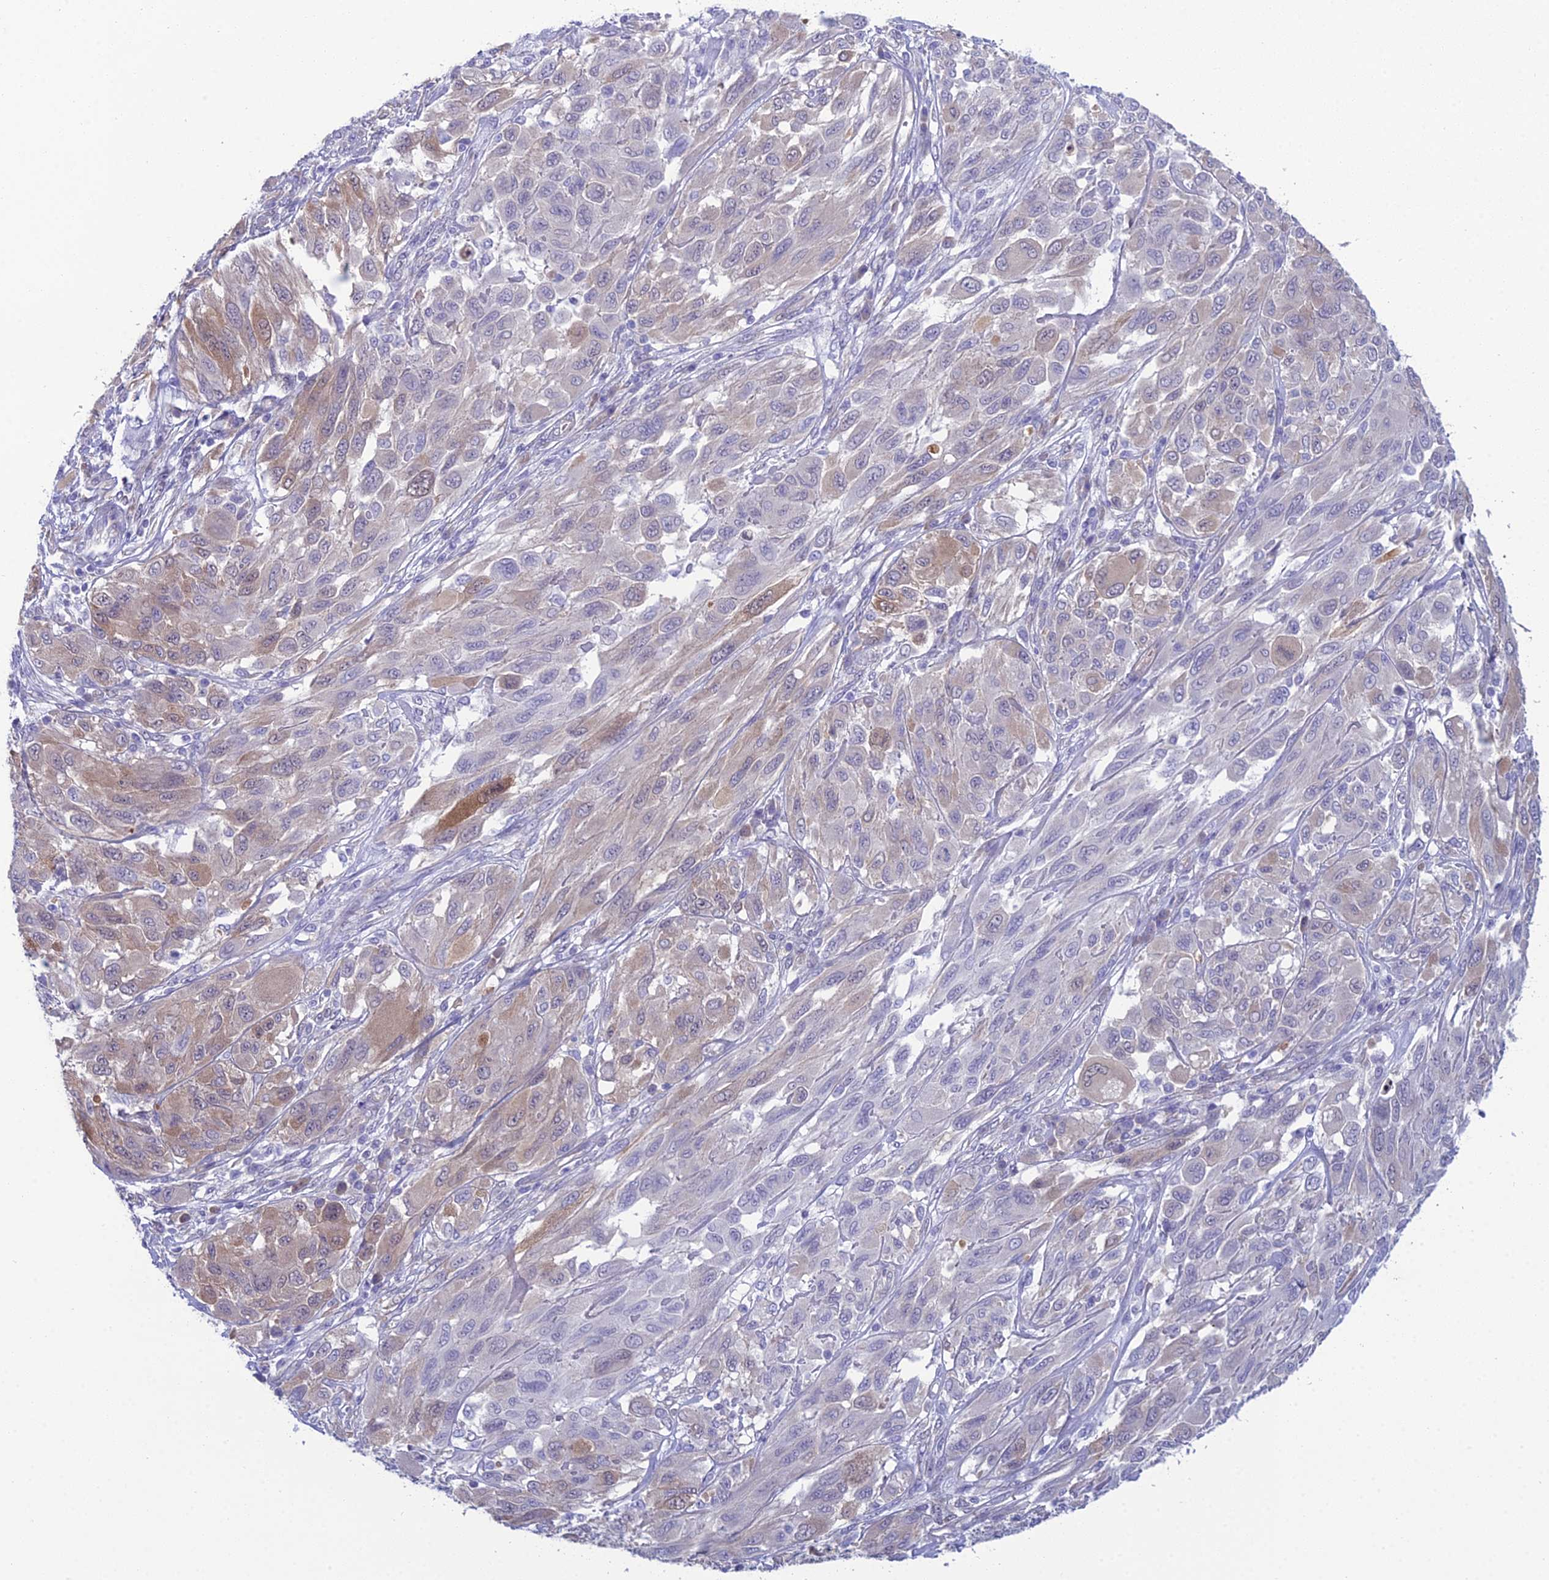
{"staining": {"intensity": "moderate", "quantity": "<25%", "location": "cytoplasmic/membranous"}, "tissue": "melanoma", "cell_type": "Tumor cells", "image_type": "cancer", "snomed": [{"axis": "morphology", "description": "Malignant melanoma, NOS"}, {"axis": "topography", "description": "Skin"}], "caption": "Protein expression by immunohistochemistry (IHC) exhibits moderate cytoplasmic/membranous expression in about <25% of tumor cells in malignant melanoma.", "gene": "GNPNAT1", "patient": {"sex": "female", "age": 91}}